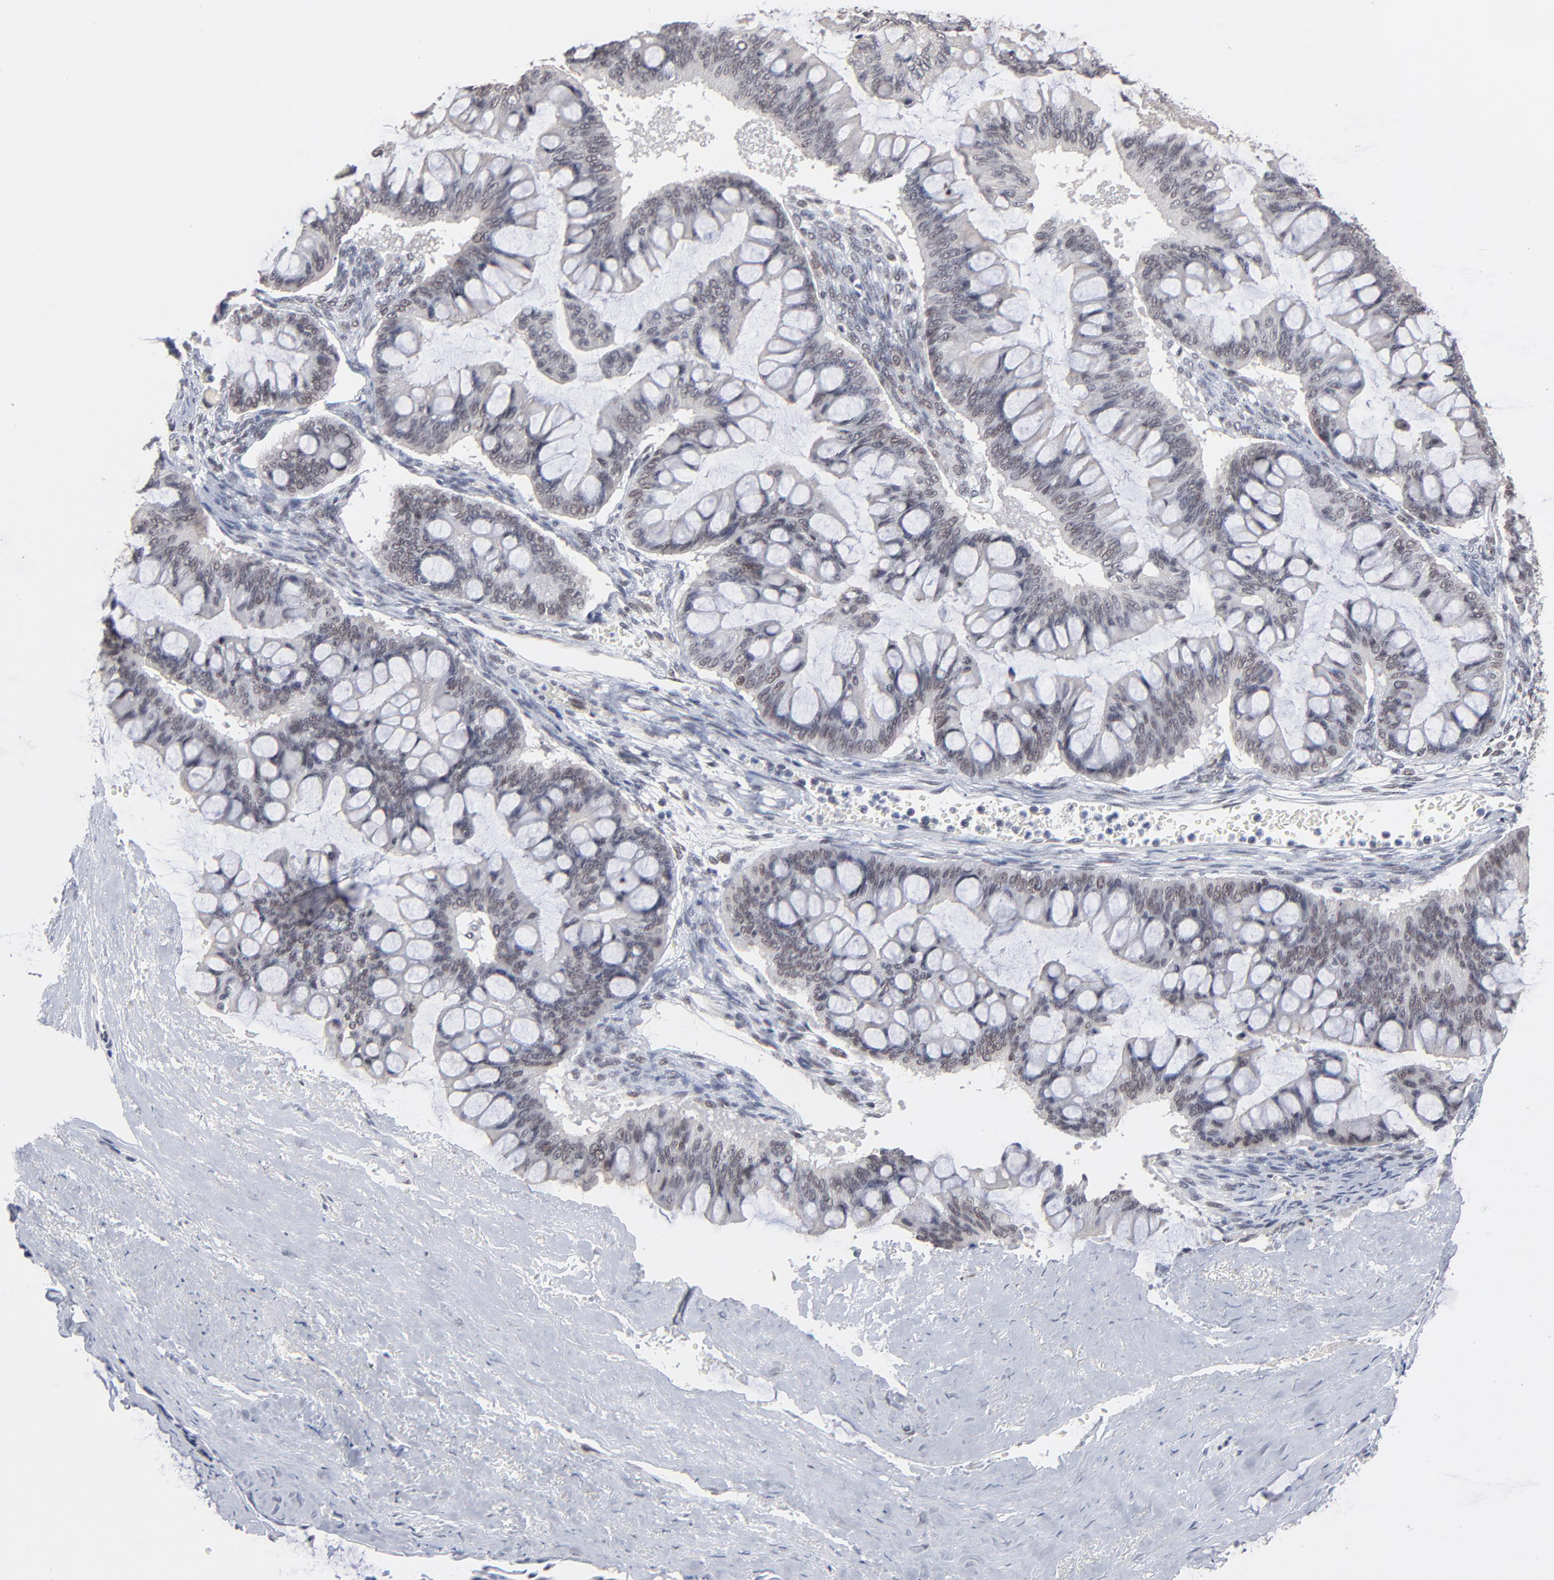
{"staining": {"intensity": "weak", "quantity": "<25%", "location": "nuclear"}, "tissue": "ovarian cancer", "cell_type": "Tumor cells", "image_type": "cancer", "snomed": [{"axis": "morphology", "description": "Cystadenocarcinoma, mucinous, NOS"}, {"axis": "topography", "description": "Ovary"}], "caption": "Immunohistochemistry (IHC) of human mucinous cystadenocarcinoma (ovarian) shows no staining in tumor cells.", "gene": "MBIP", "patient": {"sex": "female", "age": 73}}